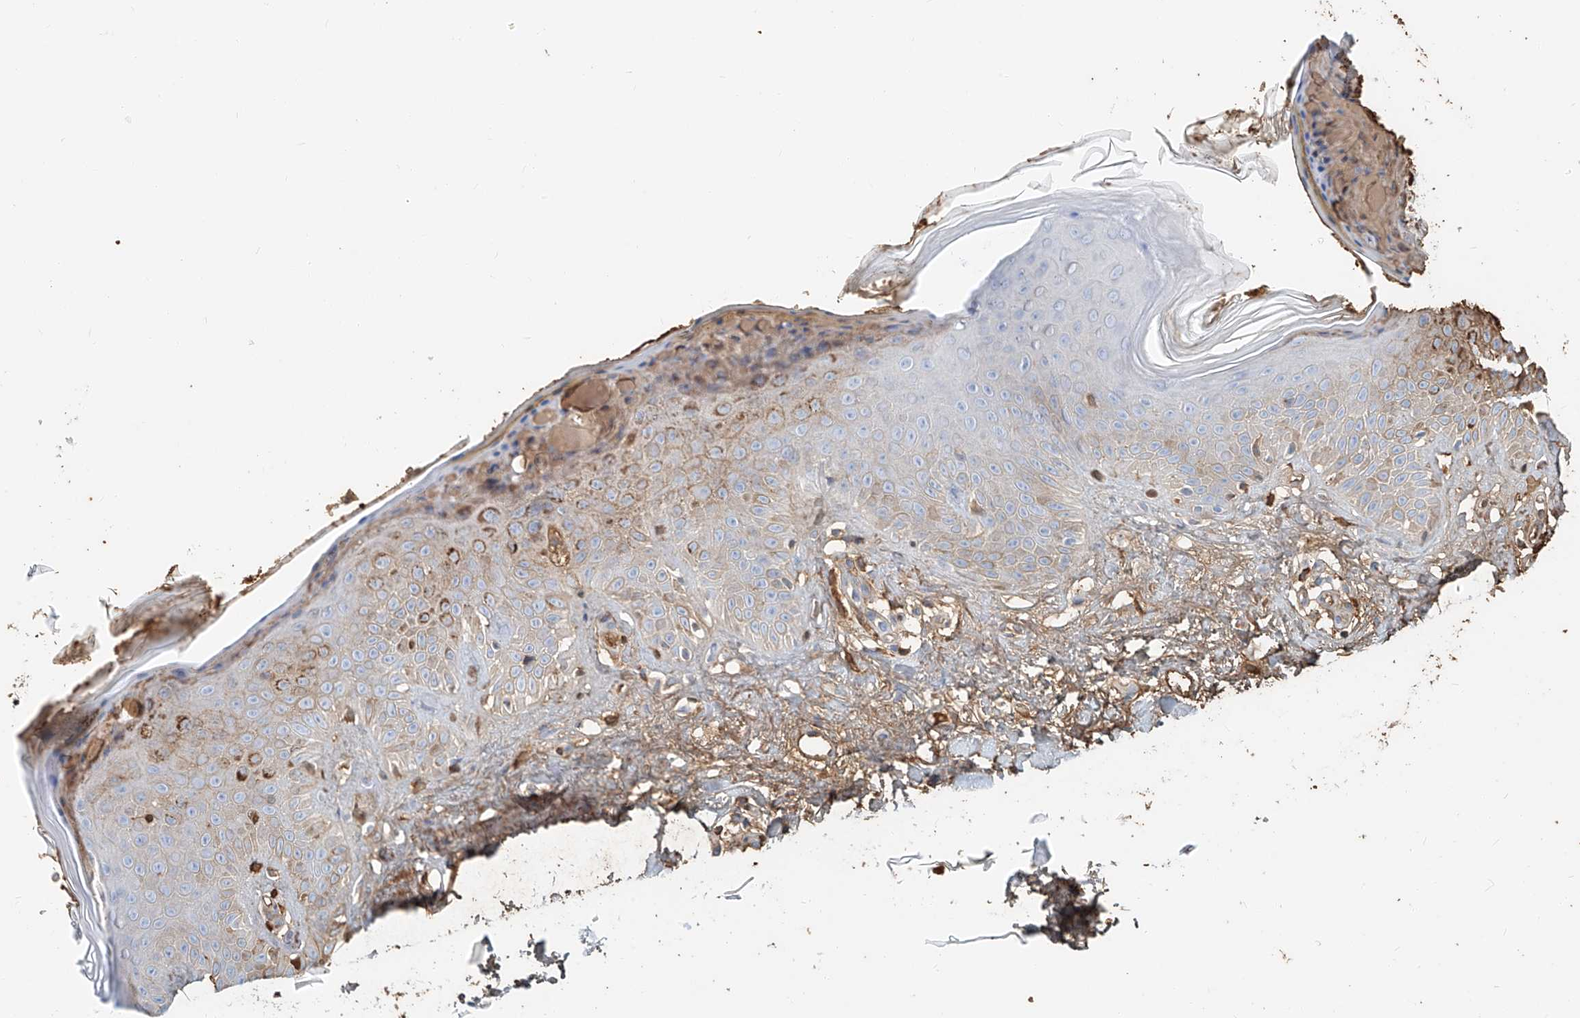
{"staining": {"intensity": "moderate", "quantity": ">75%", "location": "cytoplasmic/membranous"}, "tissue": "skin", "cell_type": "Fibroblasts", "image_type": "normal", "snomed": [{"axis": "morphology", "description": "Normal tissue, NOS"}, {"axis": "topography", "description": "Skin"}], "caption": "High-power microscopy captured an immunohistochemistry (IHC) histopathology image of benign skin, revealing moderate cytoplasmic/membranous staining in approximately >75% of fibroblasts. The staining is performed using DAB (3,3'-diaminobenzidine) brown chromogen to label protein expression. The nuclei are counter-stained blue using hematoxylin.", "gene": "ZFP30", "patient": {"sex": "female", "age": 64}}